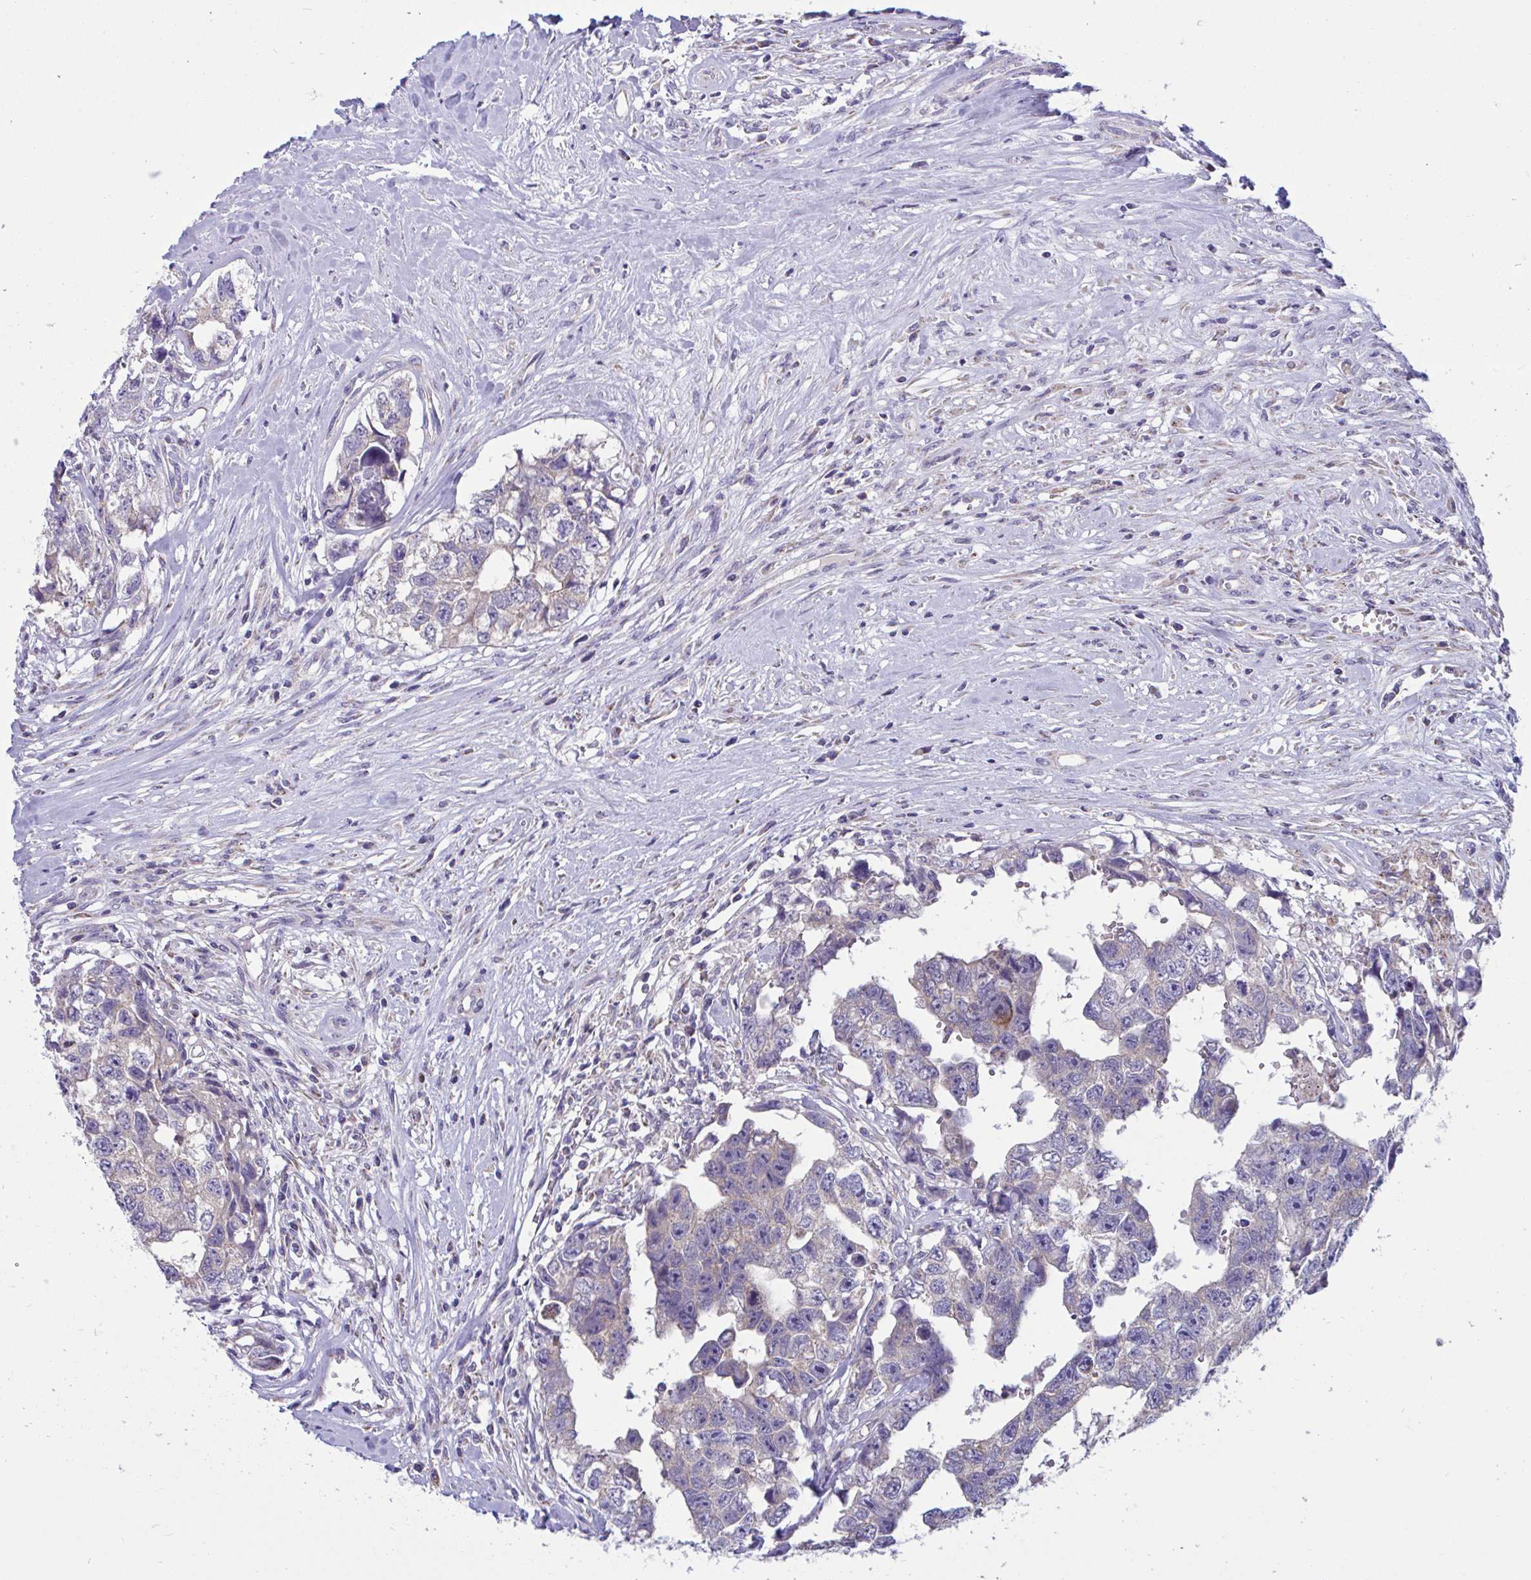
{"staining": {"intensity": "weak", "quantity": "<25%", "location": "cytoplasmic/membranous"}, "tissue": "testis cancer", "cell_type": "Tumor cells", "image_type": "cancer", "snomed": [{"axis": "morphology", "description": "Carcinoma, Embryonal, NOS"}, {"axis": "topography", "description": "Testis"}], "caption": "An IHC photomicrograph of embryonal carcinoma (testis) is shown. There is no staining in tumor cells of embryonal carcinoma (testis). (IHC, brightfield microscopy, high magnification).", "gene": "OR13A1", "patient": {"sex": "male", "age": 22}}